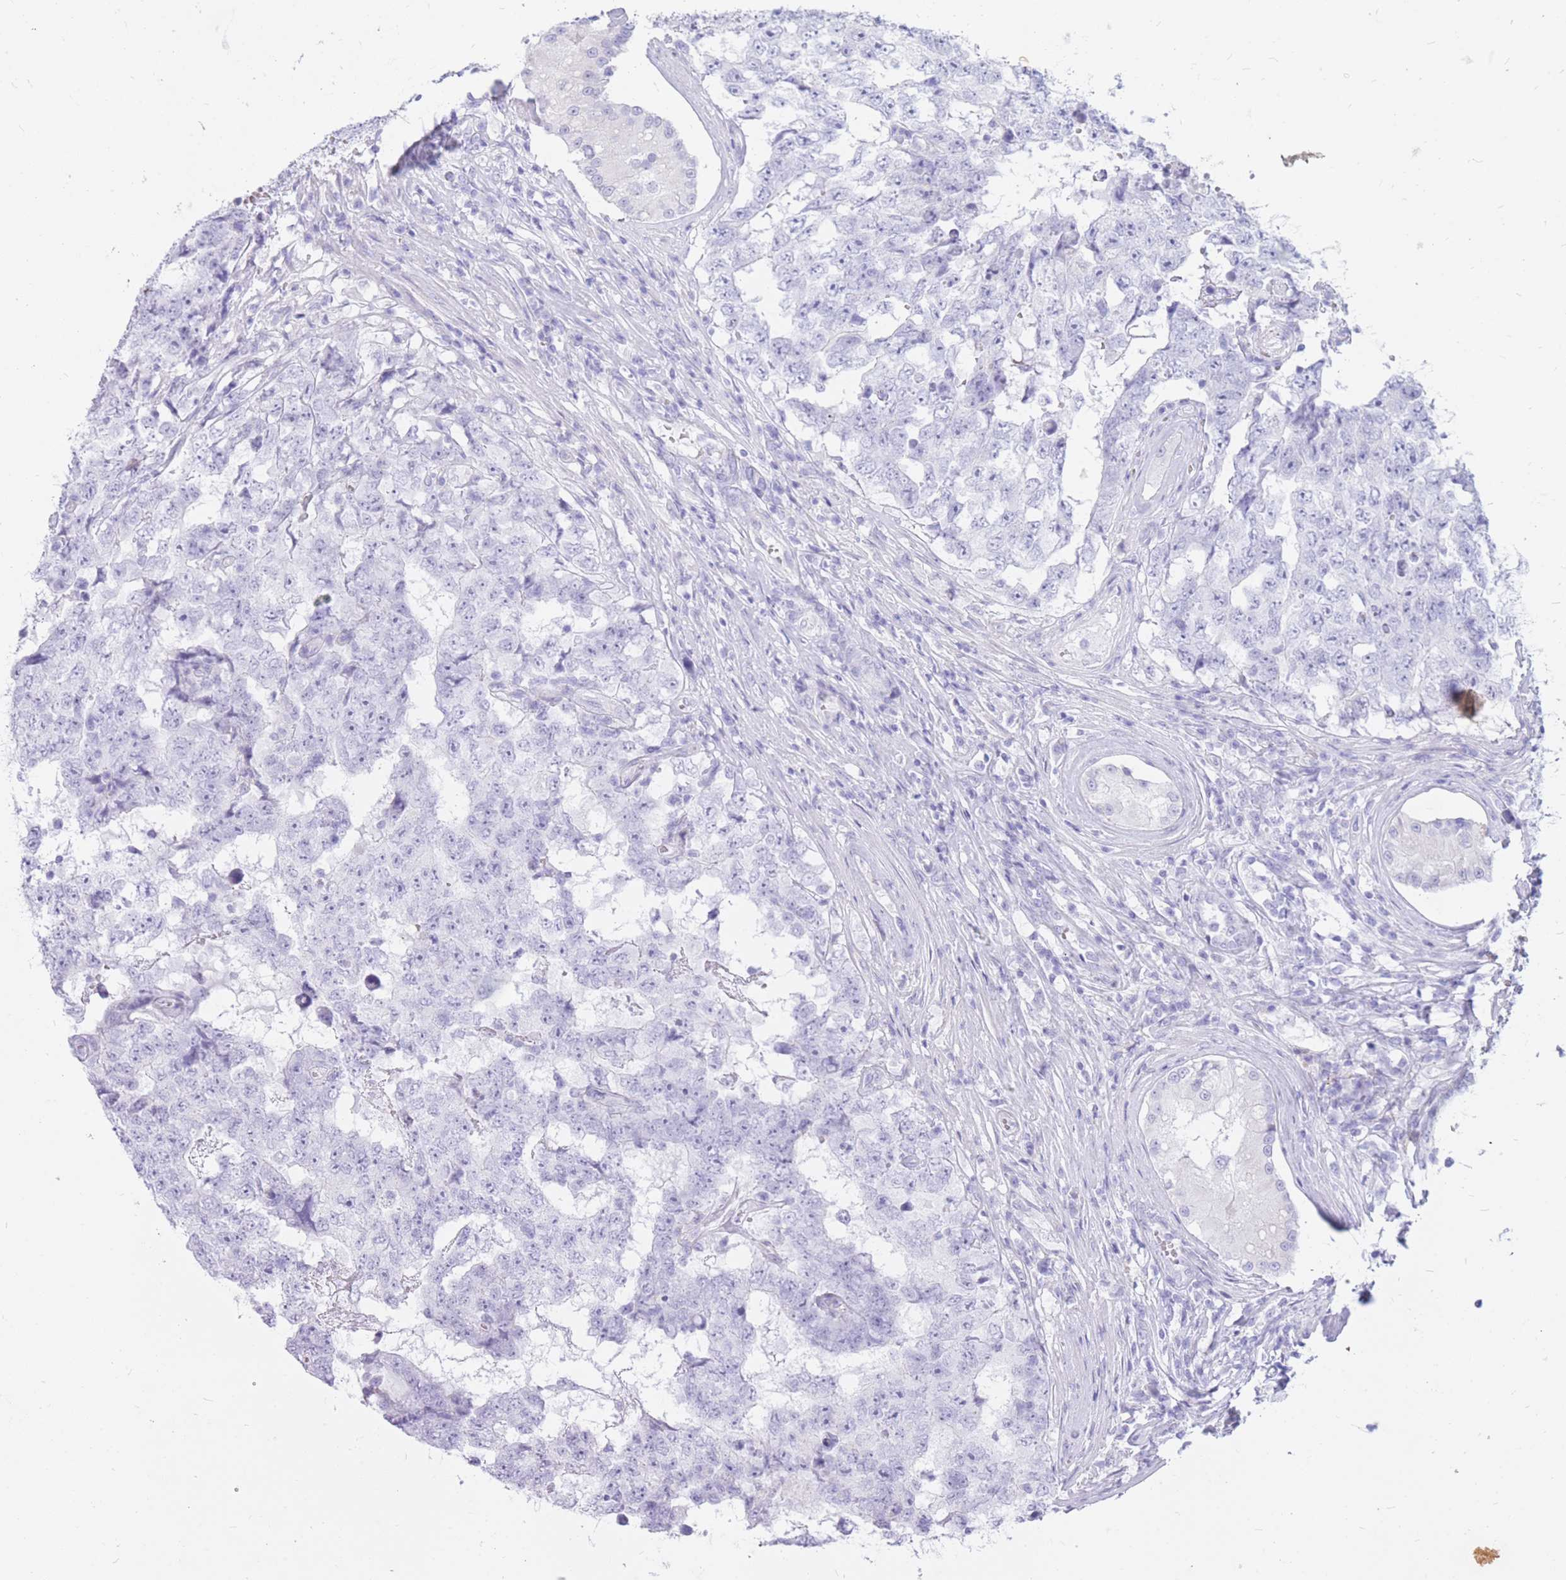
{"staining": {"intensity": "negative", "quantity": "none", "location": "none"}, "tissue": "testis cancer", "cell_type": "Tumor cells", "image_type": "cancer", "snomed": [{"axis": "morphology", "description": "Carcinoma, Embryonal, NOS"}, {"axis": "topography", "description": "Testis"}], "caption": "Immunohistochemical staining of embryonal carcinoma (testis) exhibits no significant positivity in tumor cells.", "gene": "CYP21A2", "patient": {"sex": "male", "age": 25}}